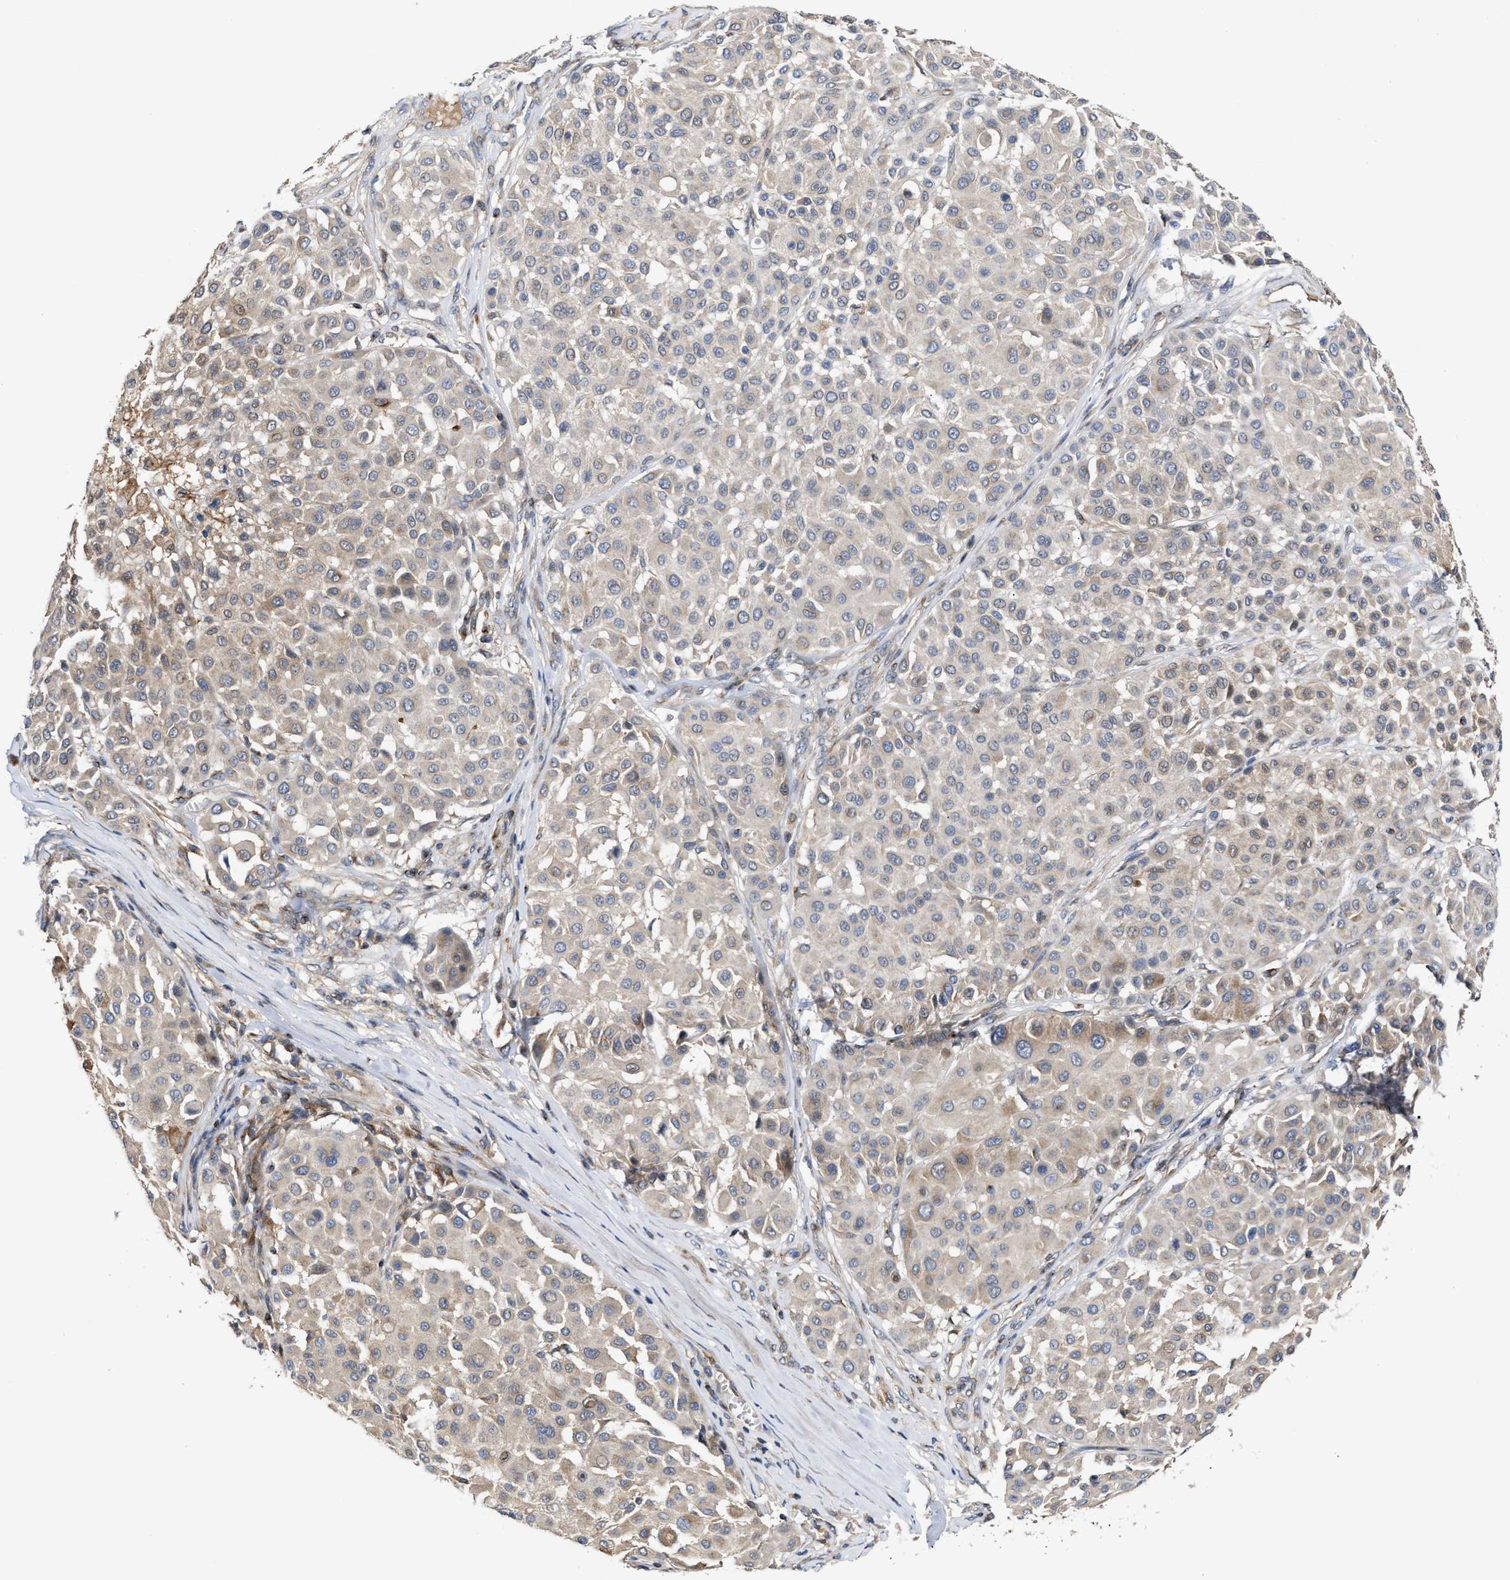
{"staining": {"intensity": "weak", "quantity": "<25%", "location": "cytoplasmic/membranous"}, "tissue": "melanoma", "cell_type": "Tumor cells", "image_type": "cancer", "snomed": [{"axis": "morphology", "description": "Malignant melanoma, Metastatic site"}, {"axis": "topography", "description": "Soft tissue"}], "caption": "A photomicrograph of human melanoma is negative for staining in tumor cells.", "gene": "BBLN", "patient": {"sex": "male", "age": 41}}